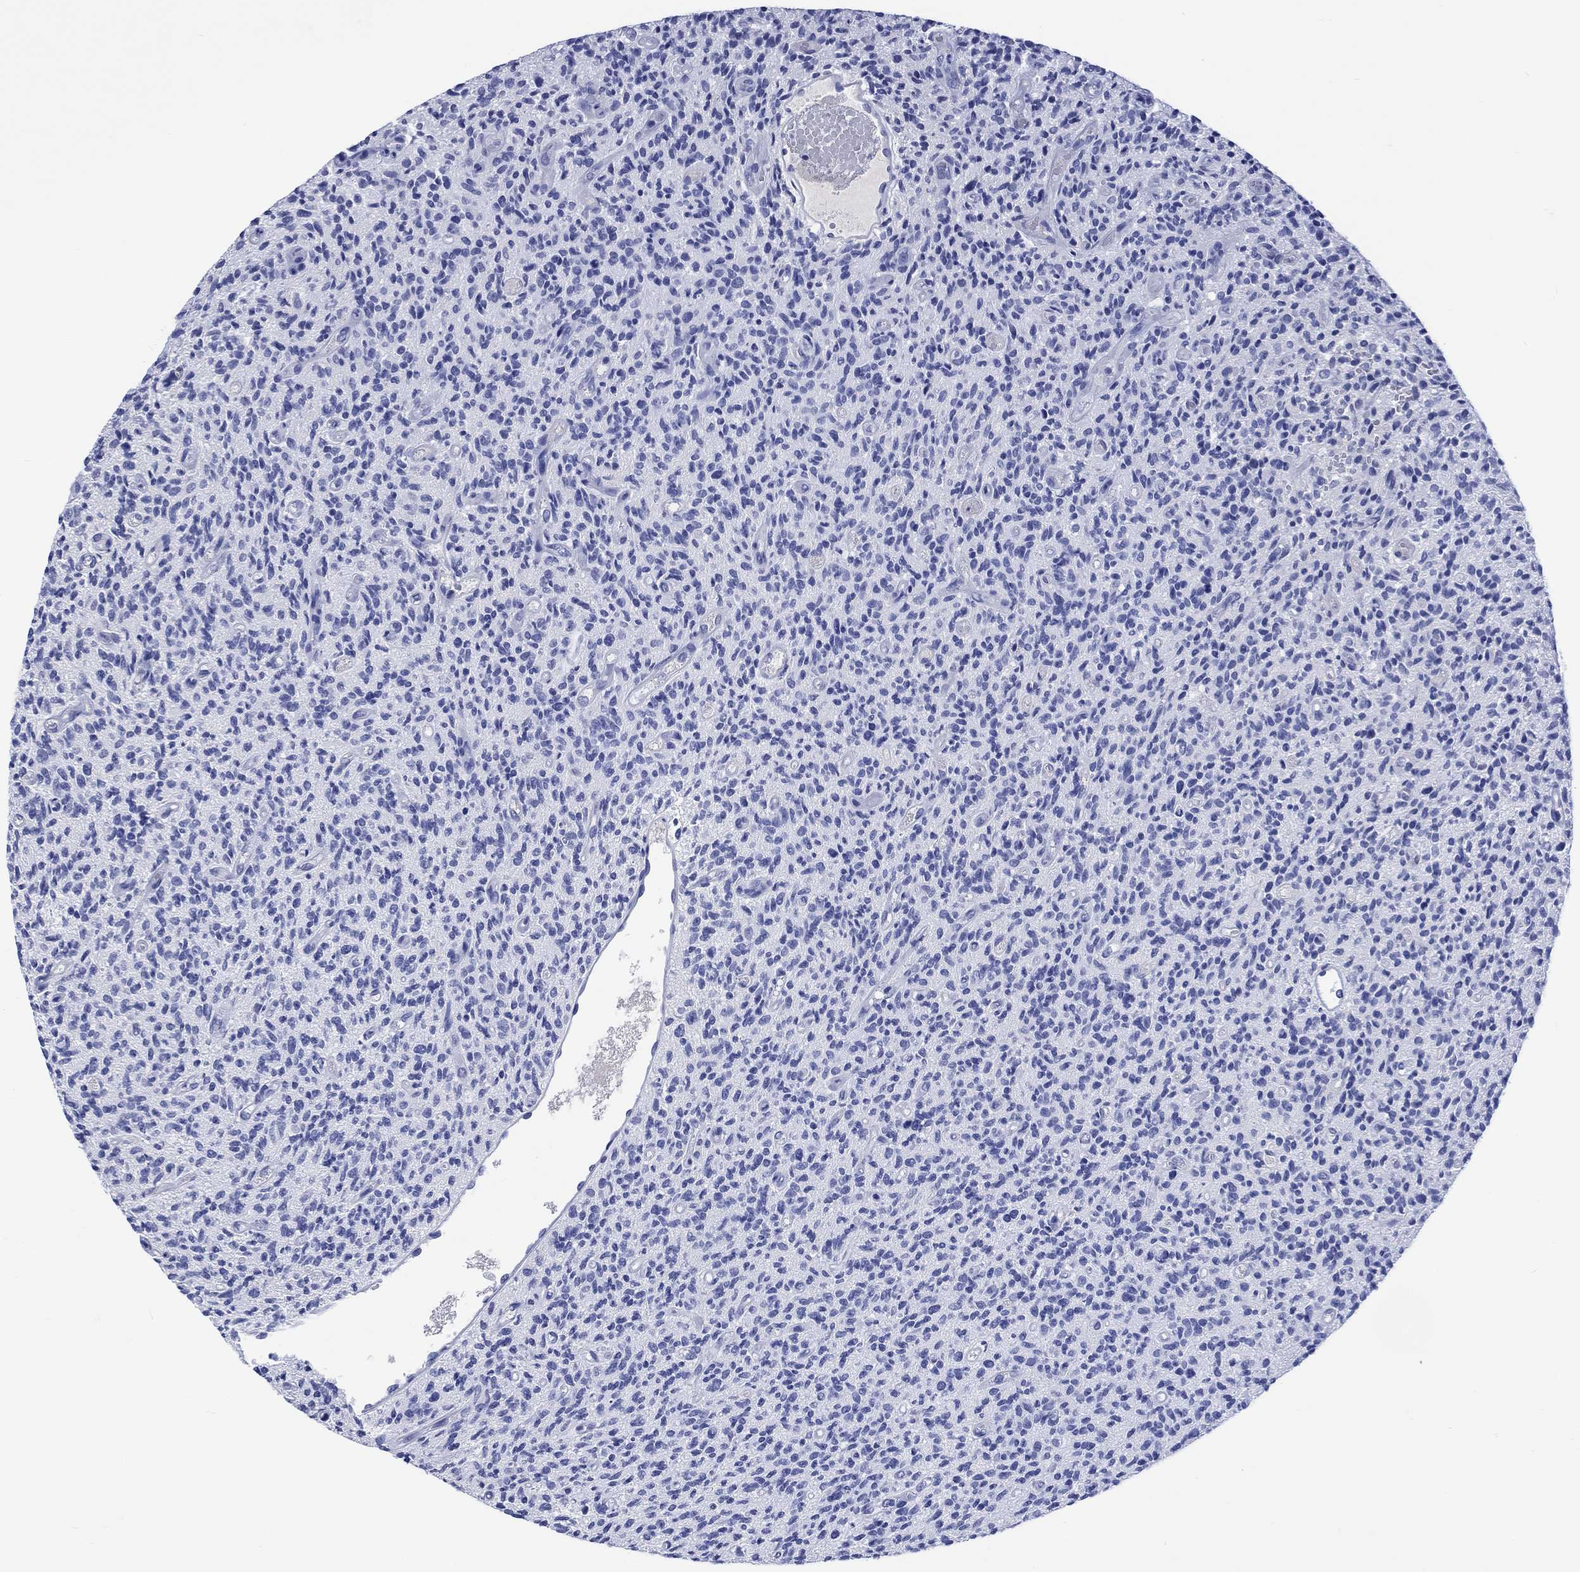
{"staining": {"intensity": "negative", "quantity": "none", "location": "none"}, "tissue": "glioma", "cell_type": "Tumor cells", "image_type": "cancer", "snomed": [{"axis": "morphology", "description": "Glioma, malignant, High grade"}, {"axis": "topography", "description": "Brain"}], "caption": "Malignant glioma (high-grade) was stained to show a protein in brown. There is no significant positivity in tumor cells. (Brightfield microscopy of DAB (3,3'-diaminobenzidine) immunohistochemistry at high magnification).", "gene": "CACNG3", "patient": {"sex": "male", "age": 64}}